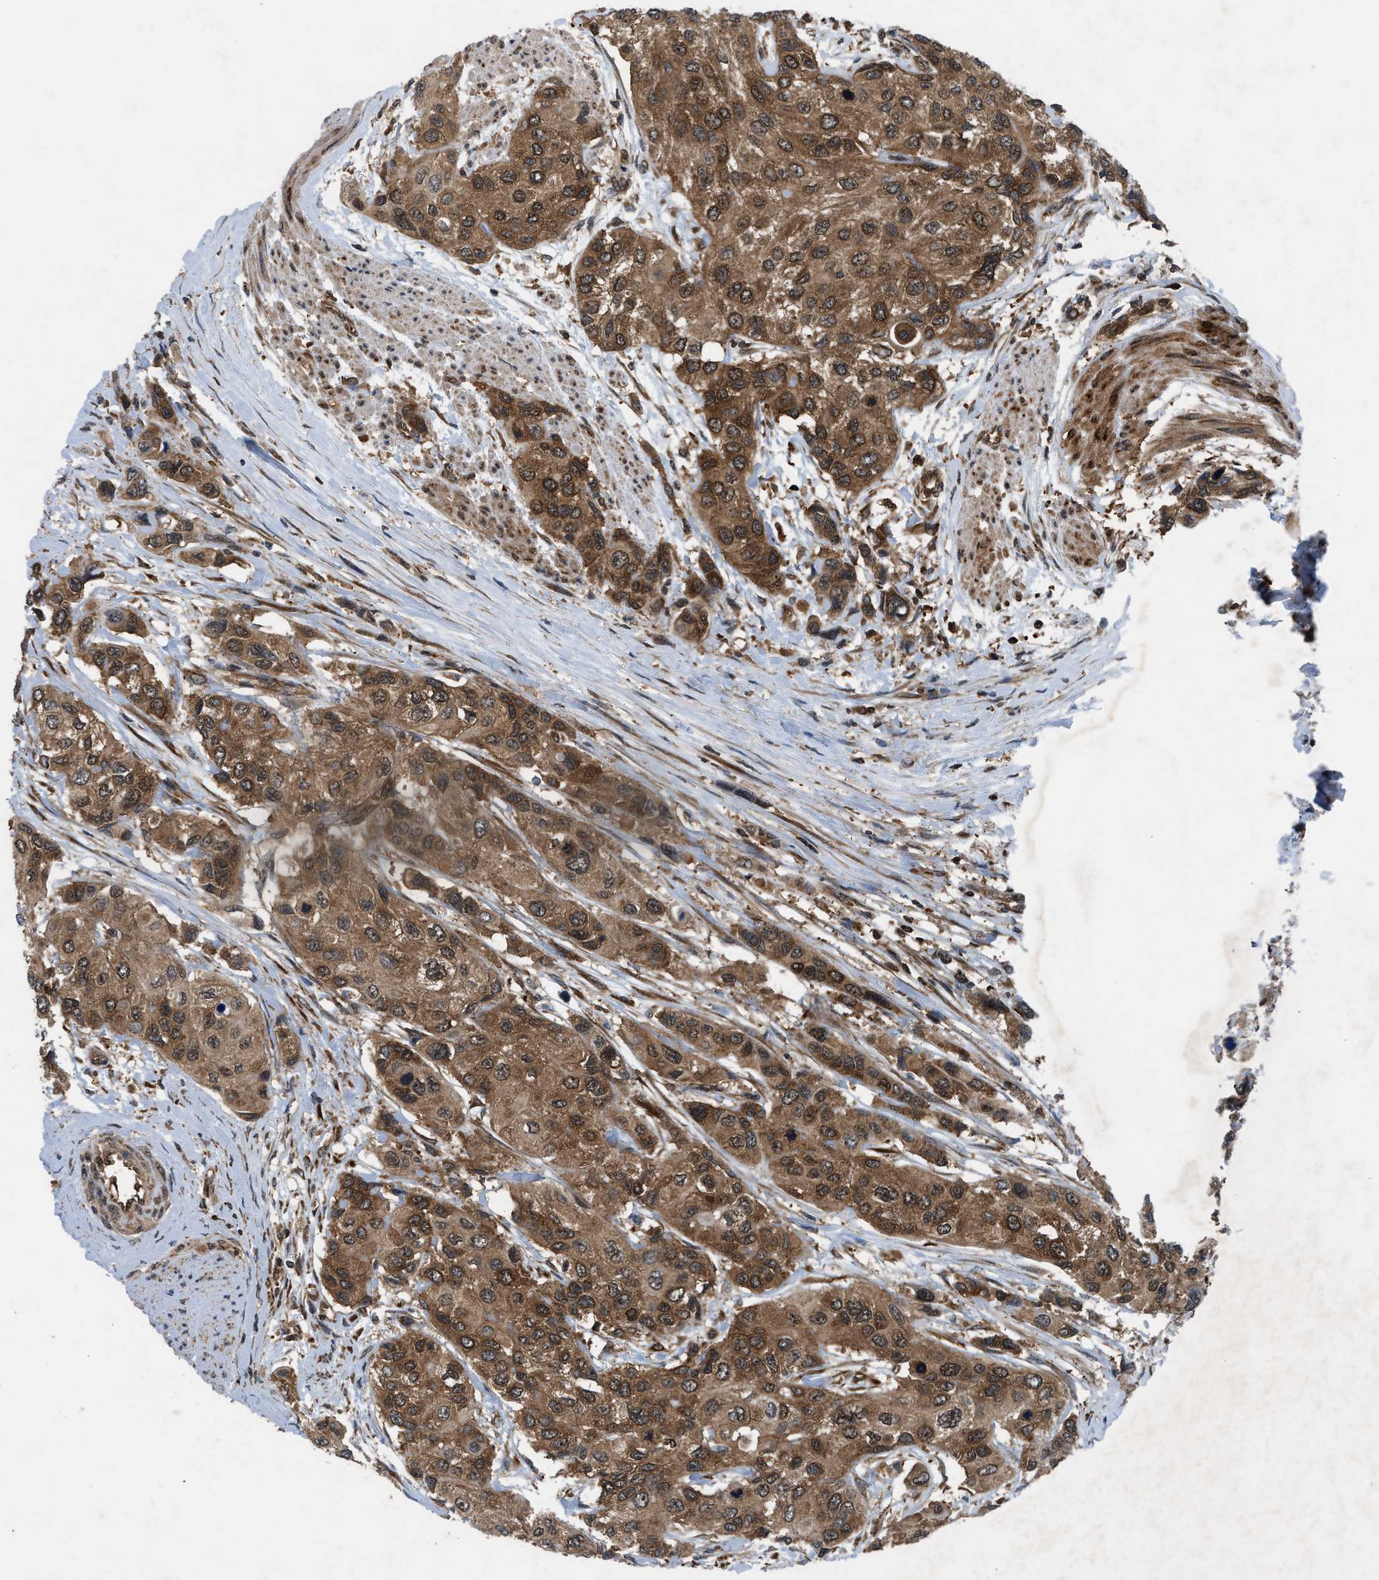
{"staining": {"intensity": "moderate", "quantity": ">75%", "location": "cytoplasmic/membranous"}, "tissue": "urothelial cancer", "cell_type": "Tumor cells", "image_type": "cancer", "snomed": [{"axis": "morphology", "description": "Urothelial carcinoma, High grade"}, {"axis": "topography", "description": "Urinary bladder"}], "caption": "Moderate cytoplasmic/membranous protein expression is present in about >75% of tumor cells in high-grade urothelial carcinoma.", "gene": "OXSR1", "patient": {"sex": "female", "age": 56}}